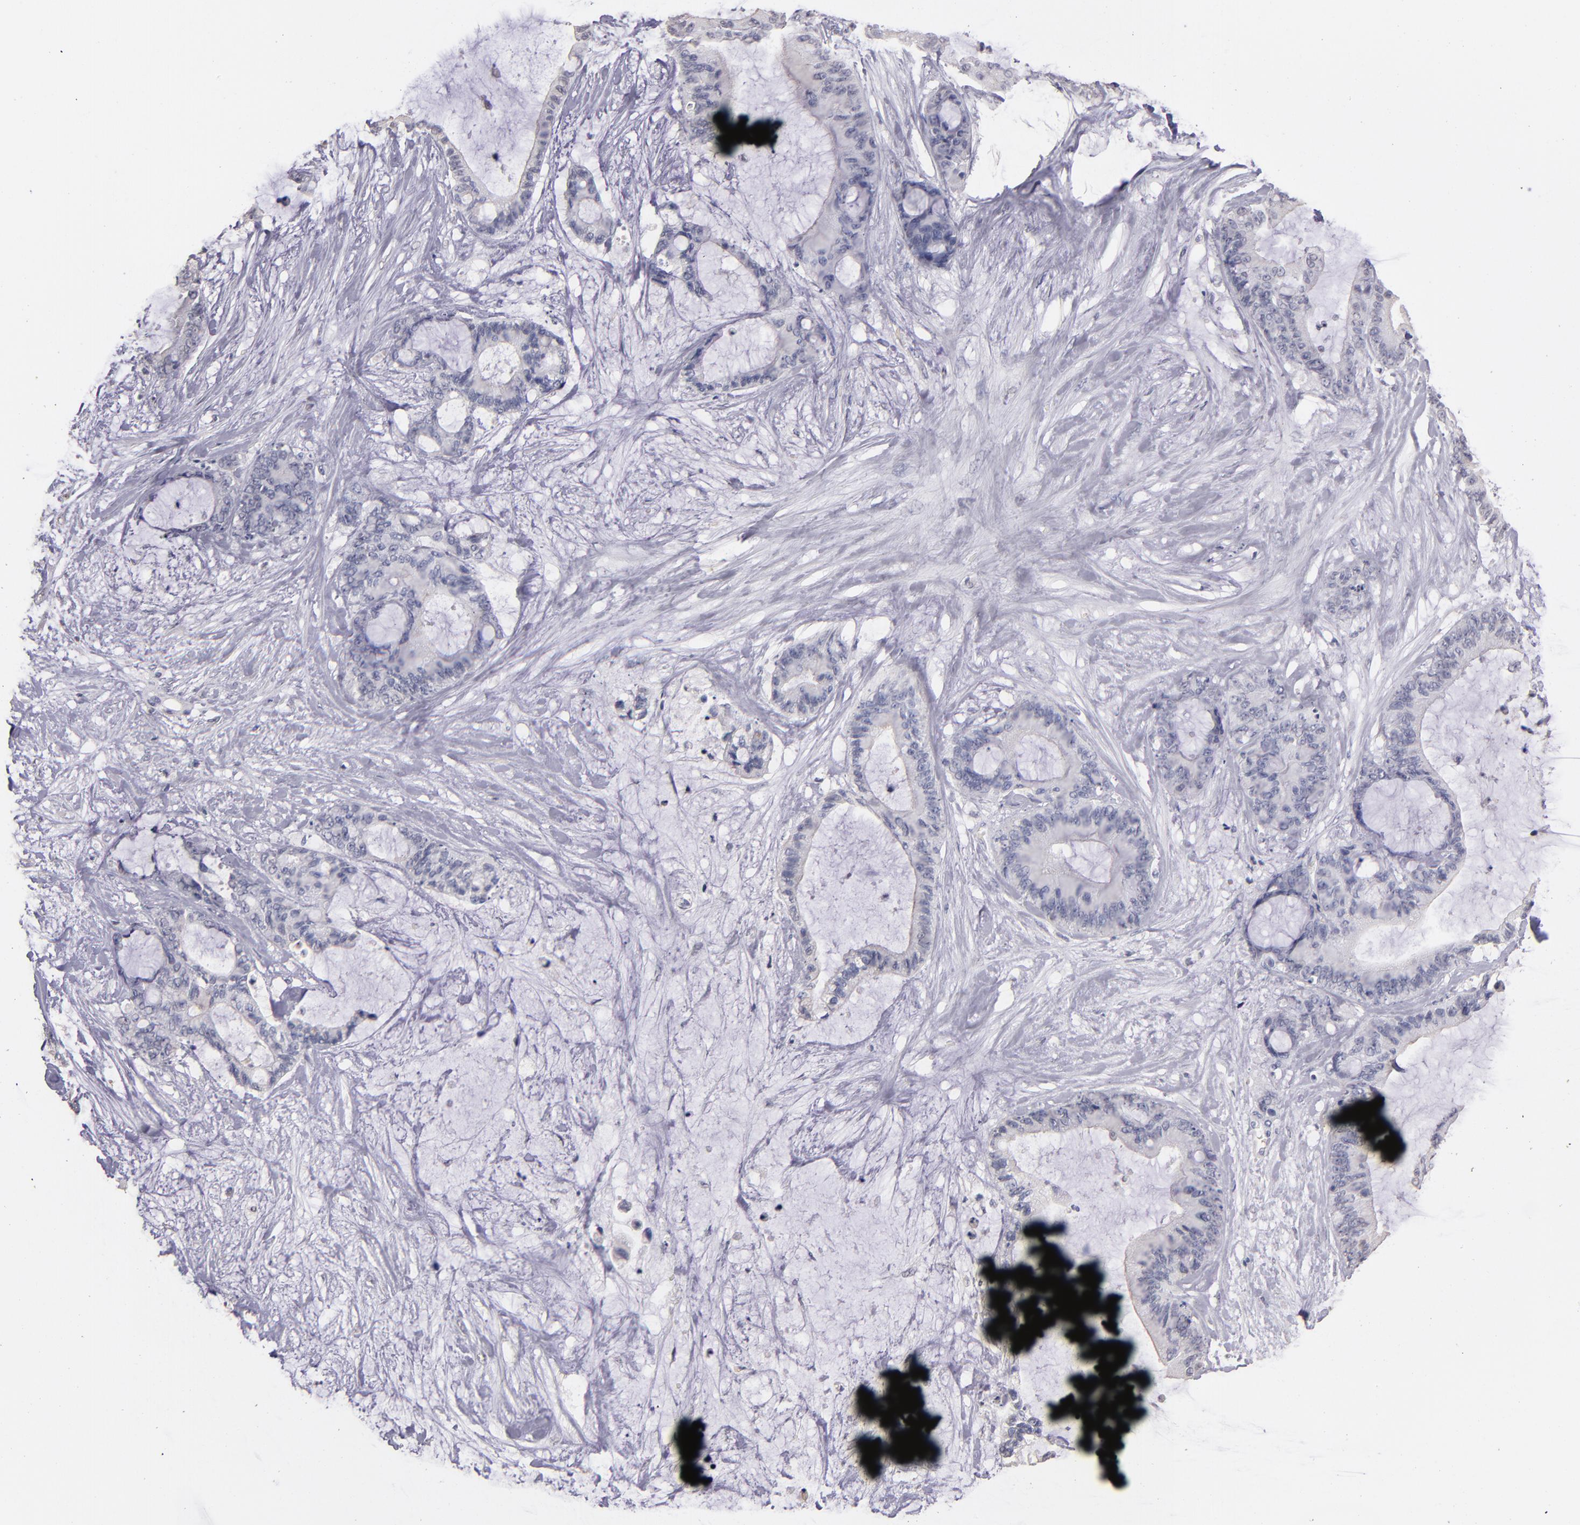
{"staining": {"intensity": "negative", "quantity": "none", "location": "none"}, "tissue": "liver cancer", "cell_type": "Tumor cells", "image_type": "cancer", "snomed": [{"axis": "morphology", "description": "Cholangiocarcinoma"}, {"axis": "topography", "description": "Liver"}], "caption": "The IHC micrograph has no significant expression in tumor cells of cholangiocarcinoma (liver) tissue.", "gene": "SOX10", "patient": {"sex": "female", "age": 73}}